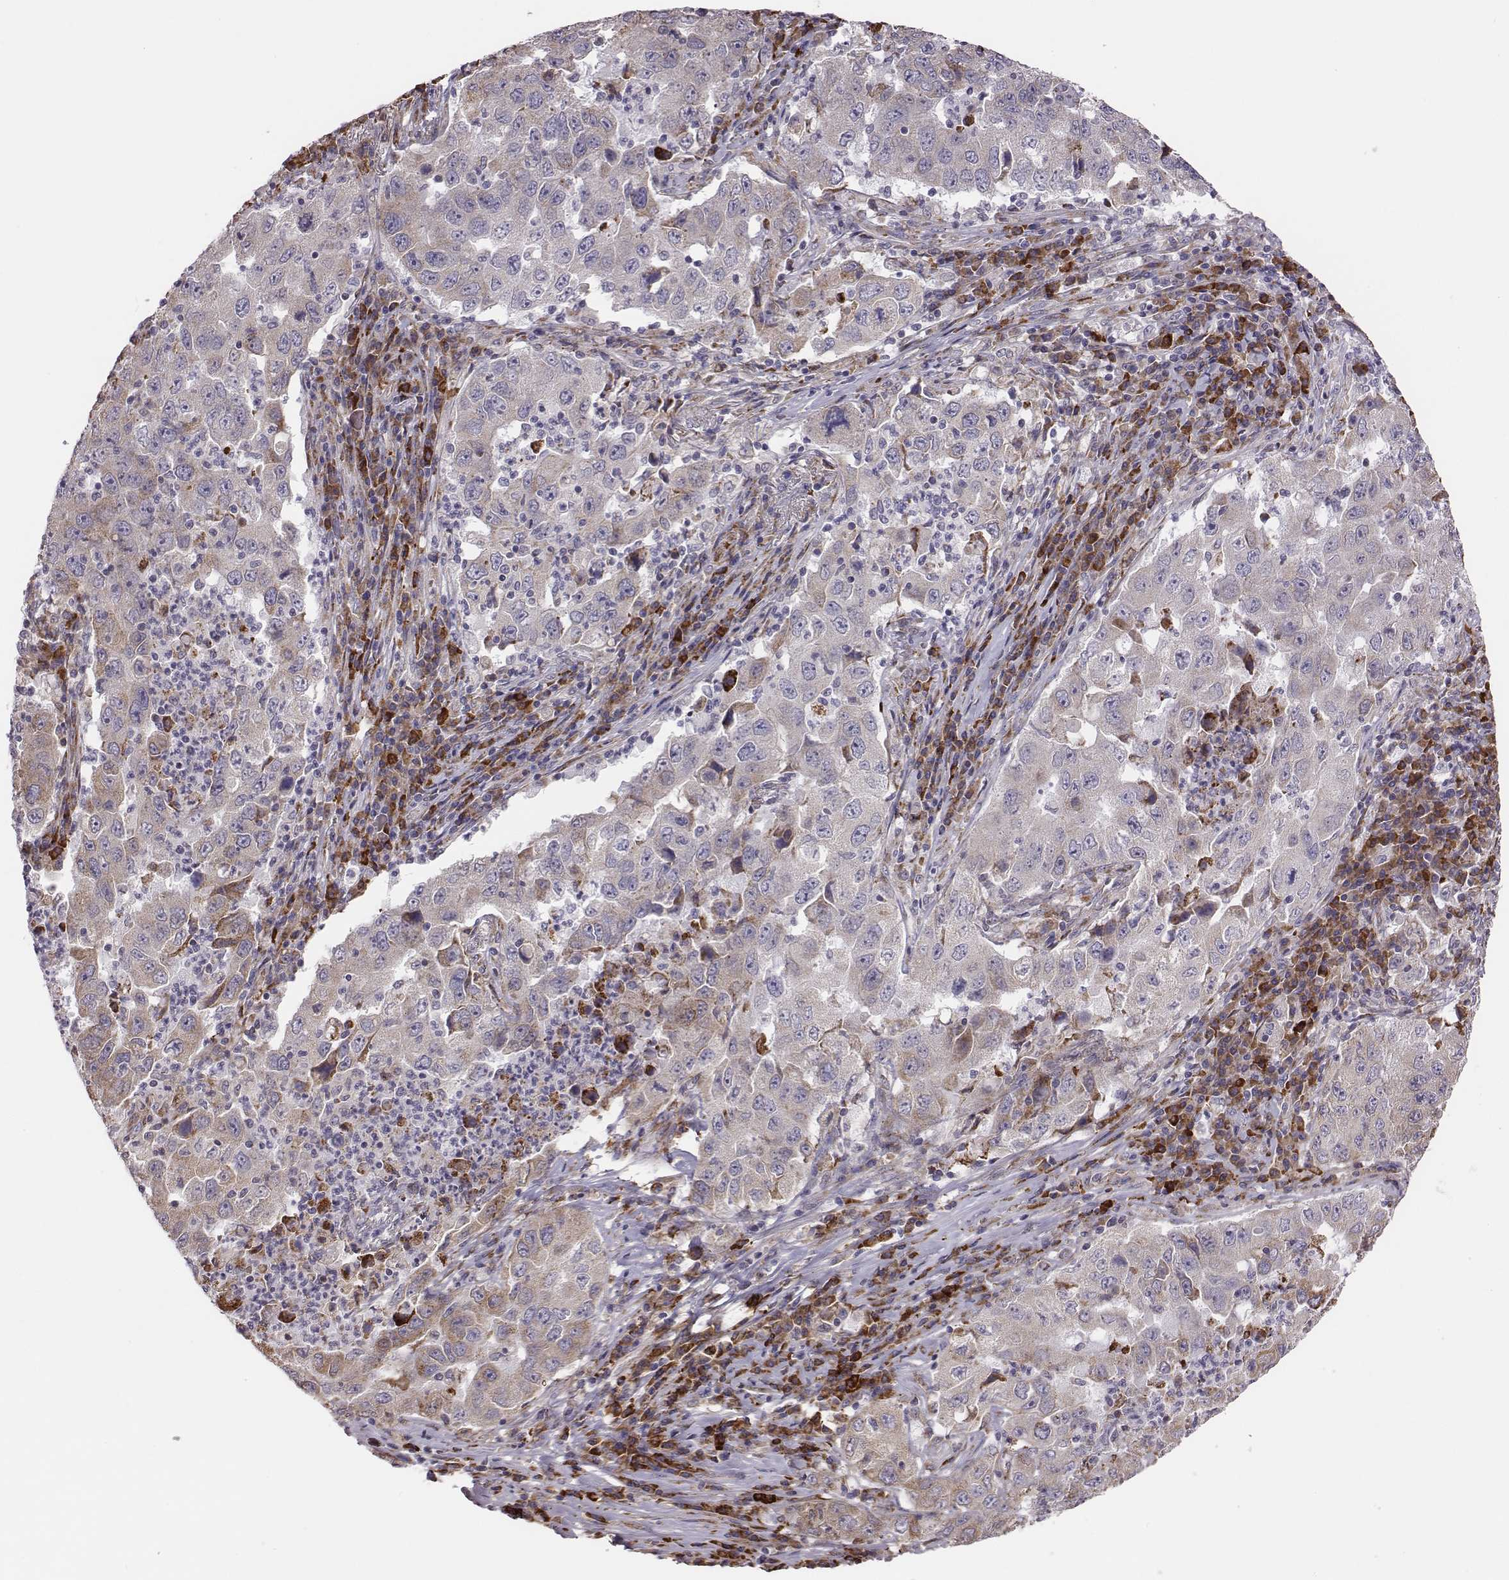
{"staining": {"intensity": "moderate", "quantity": "<25%", "location": "cytoplasmic/membranous"}, "tissue": "lung cancer", "cell_type": "Tumor cells", "image_type": "cancer", "snomed": [{"axis": "morphology", "description": "Adenocarcinoma, NOS"}, {"axis": "topography", "description": "Lung"}], "caption": "IHC histopathology image of lung cancer stained for a protein (brown), which shows low levels of moderate cytoplasmic/membranous staining in about <25% of tumor cells.", "gene": "SELENOI", "patient": {"sex": "male", "age": 73}}